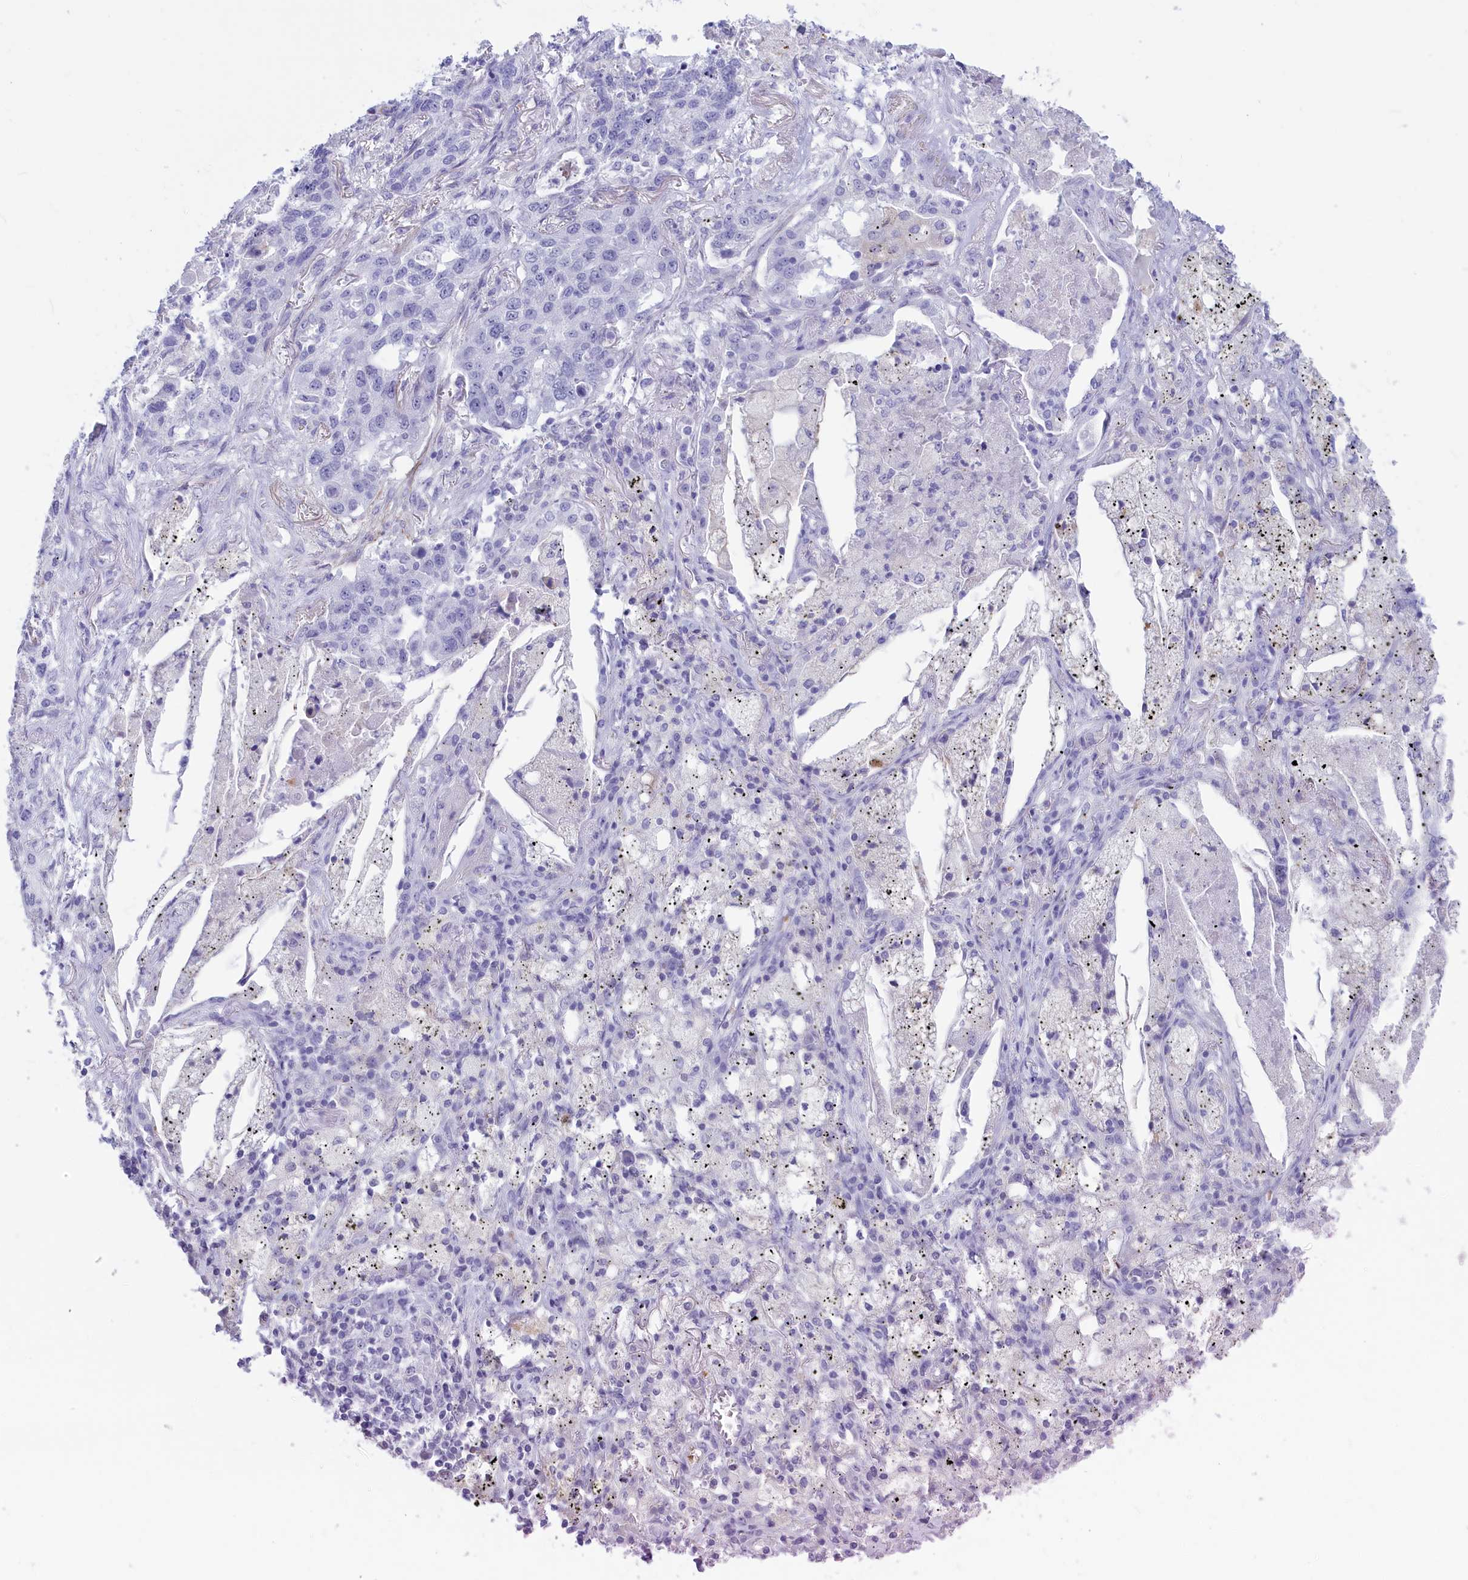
{"staining": {"intensity": "negative", "quantity": "none", "location": "none"}, "tissue": "lung cancer", "cell_type": "Tumor cells", "image_type": "cancer", "snomed": [{"axis": "morphology", "description": "Squamous cell carcinoma, NOS"}, {"axis": "topography", "description": "Lung"}], "caption": "This is a micrograph of immunohistochemistry (IHC) staining of lung cancer (squamous cell carcinoma), which shows no staining in tumor cells.", "gene": "GAPDHS", "patient": {"sex": "female", "age": 63}}